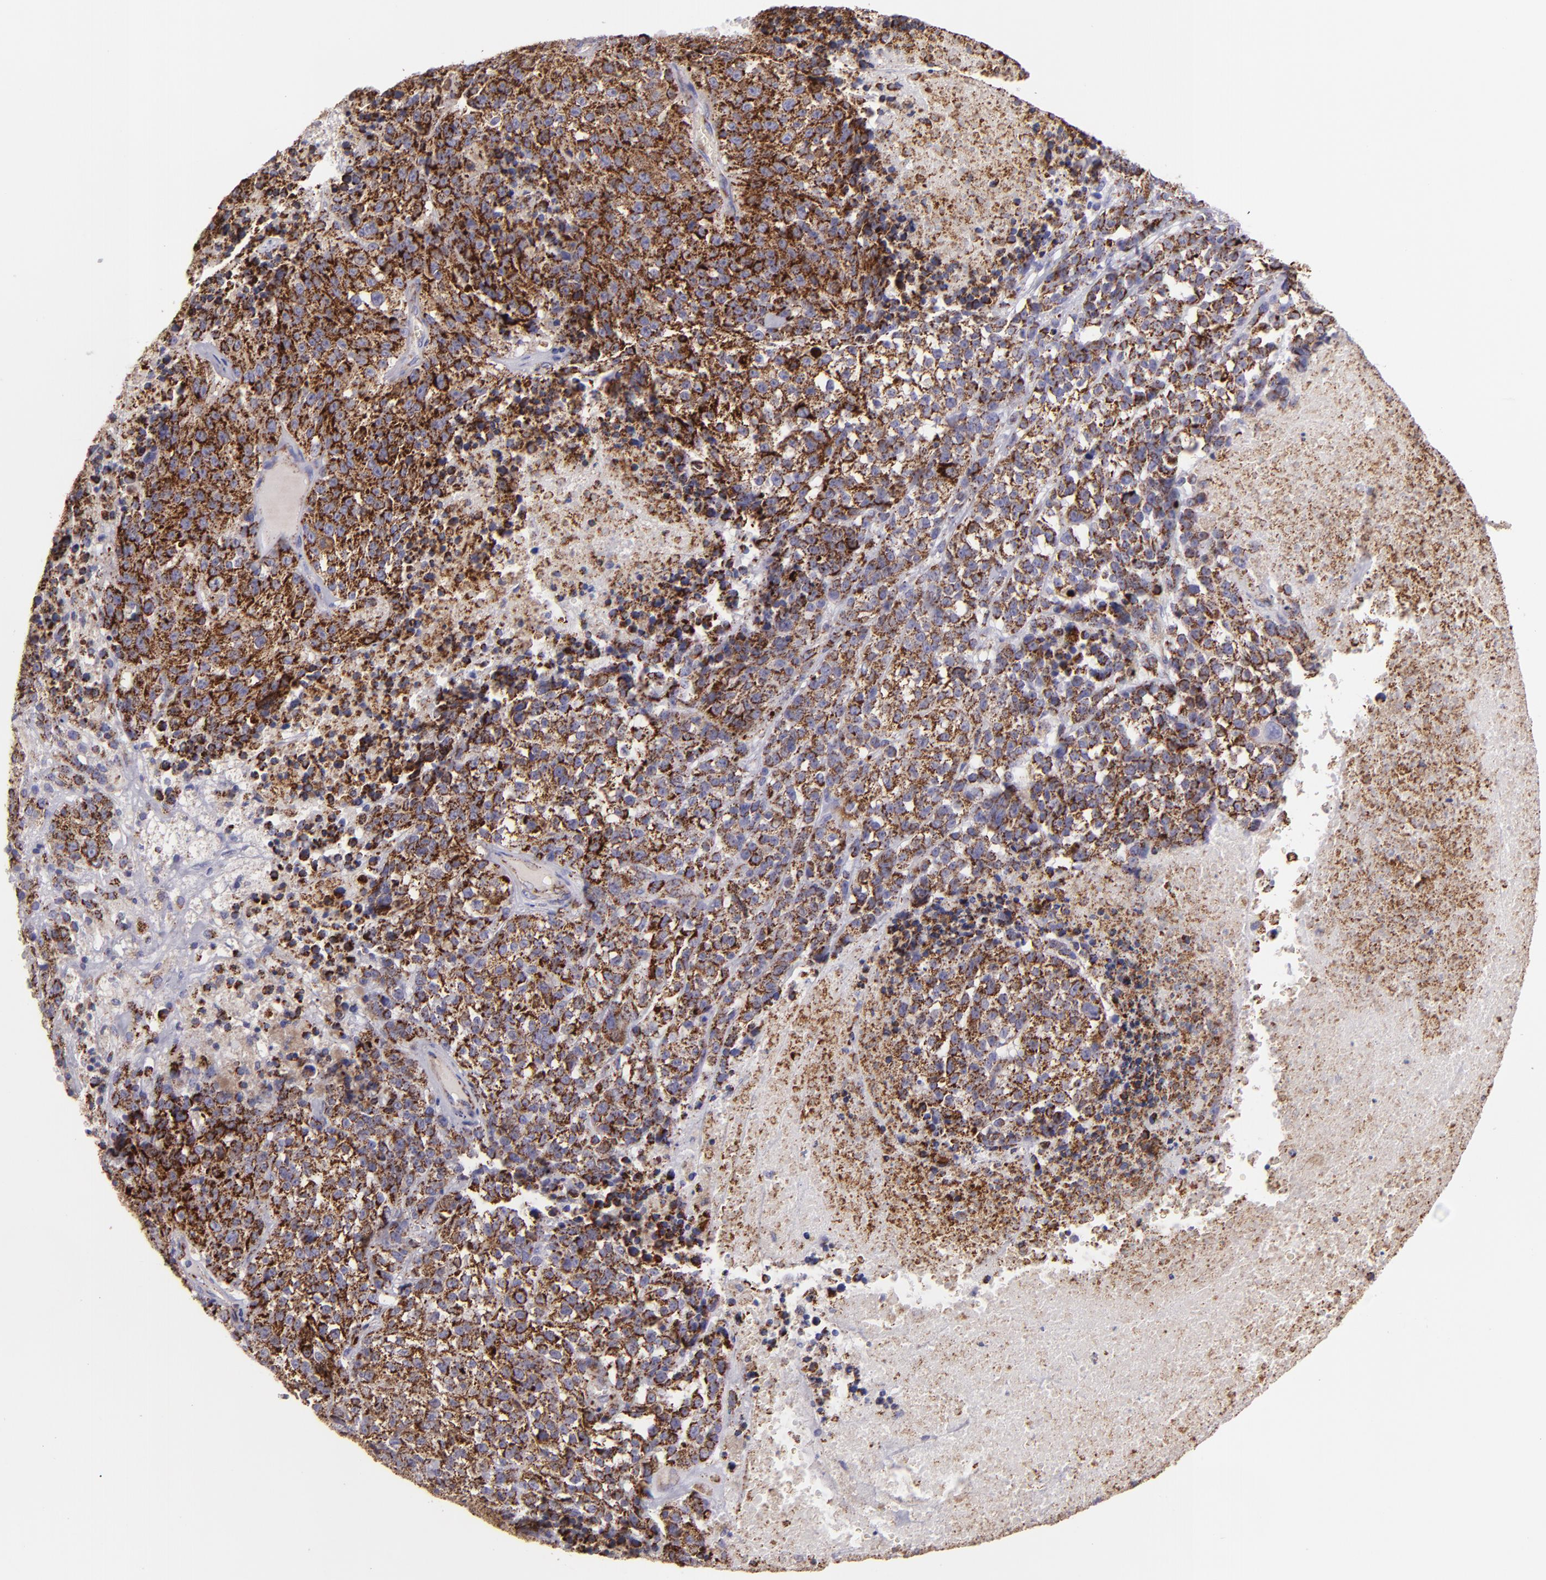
{"staining": {"intensity": "moderate", "quantity": ">75%", "location": "cytoplasmic/membranous"}, "tissue": "melanoma", "cell_type": "Tumor cells", "image_type": "cancer", "snomed": [{"axis": "morphology", "description": "Malignant melanoma, Metastatic site"}, {"axis": "topography", "description": "Cerebral cortex"}], "caption": "Immunohistochemistry (DAB) staining of human malignant melanoma (metastatic site) demonstrates moderate cytoplasmic/membranous protein staining in approximately >75% of tumor cells.", "gene": "HSPD1", "patient": {"sex": "female", "age": 52}}